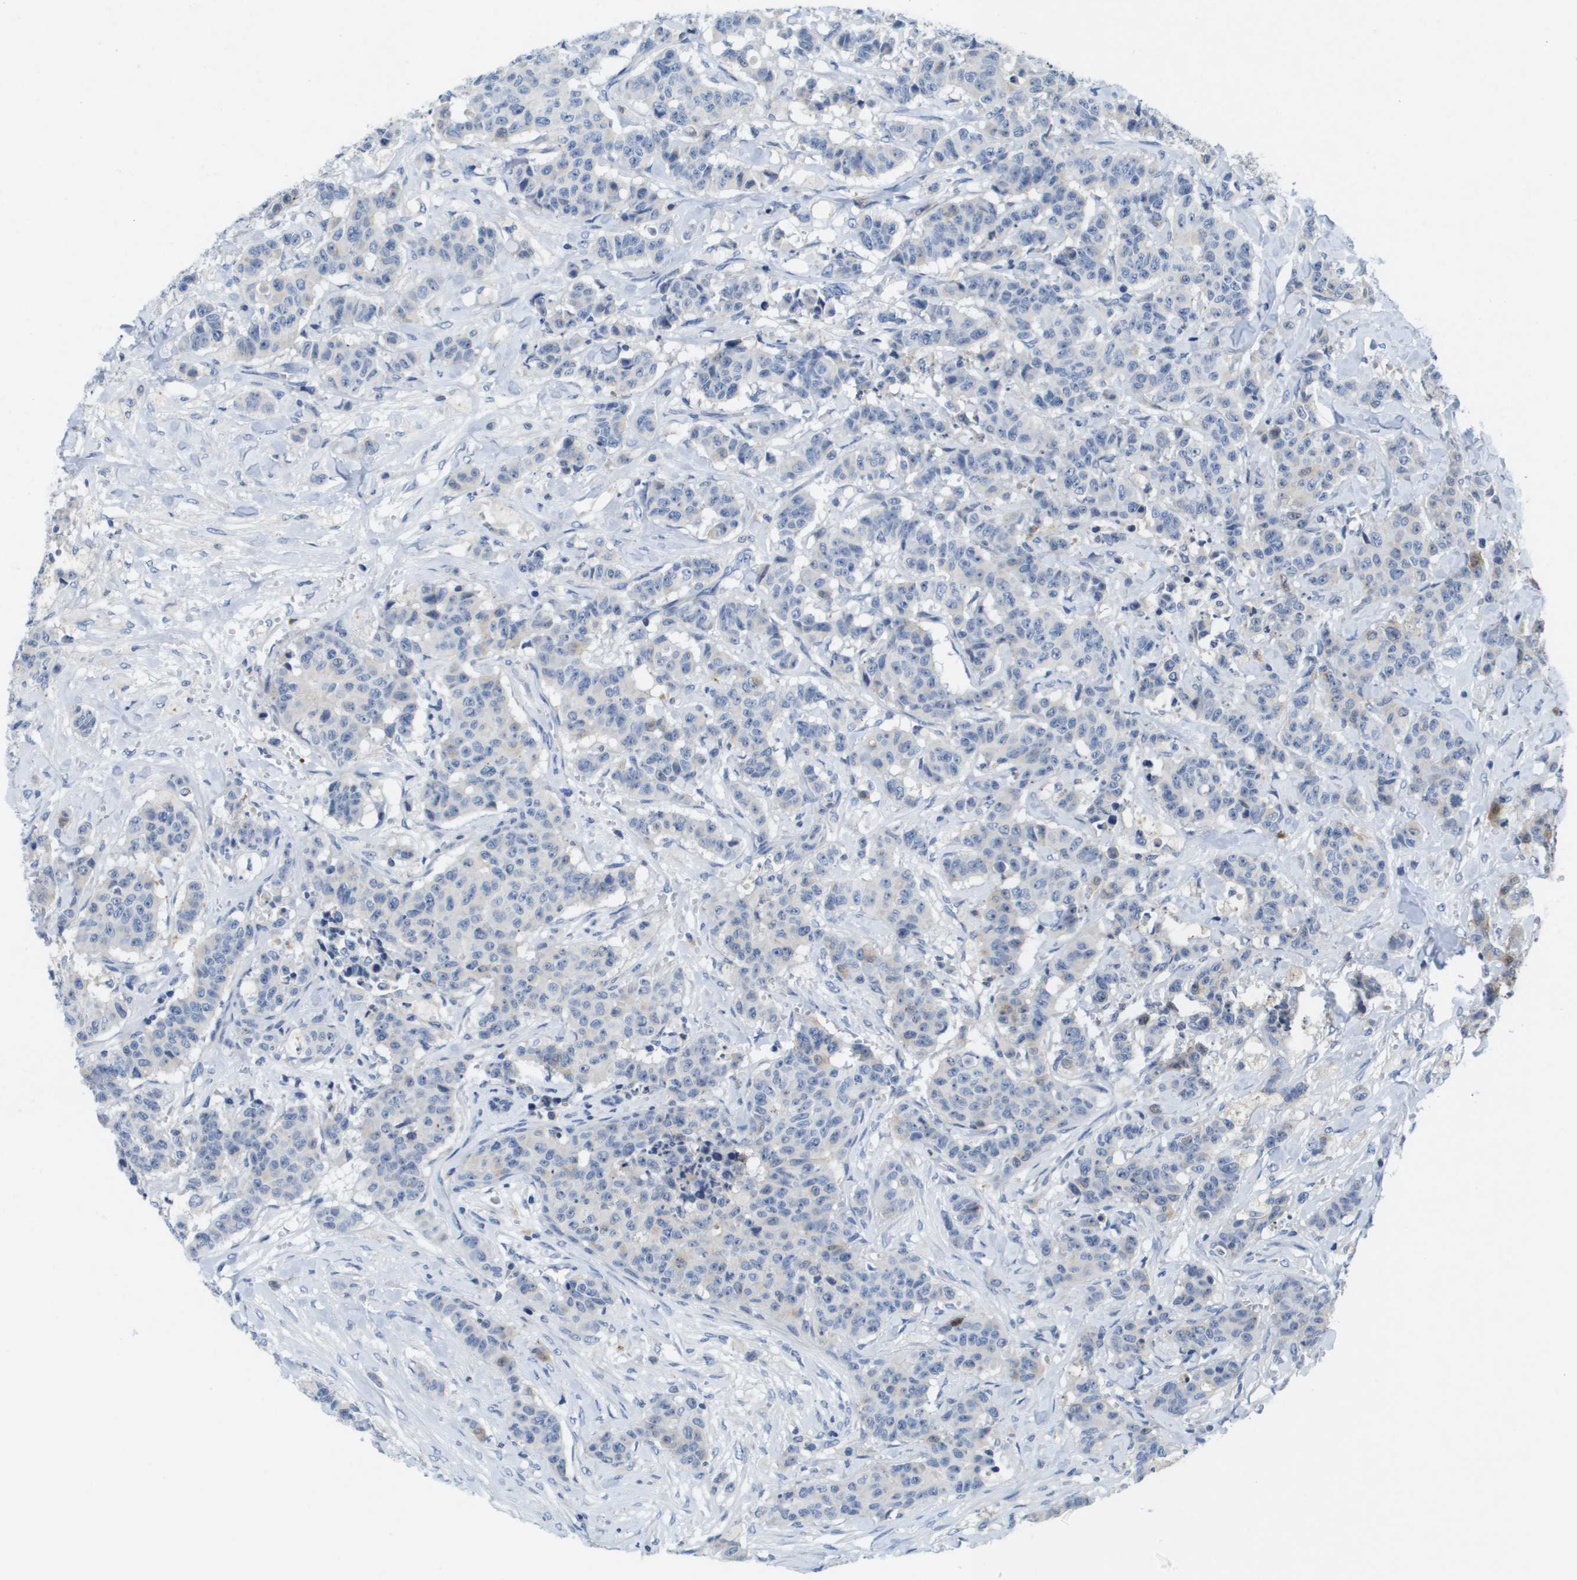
{"staining": {"intensity": "negative", "quantity": "none", "location": "none"}, "tissue": "breast cancer", "cell_type": "Tumor cells", "image_type": "cancer", "snomed": [{"axis": "morphology", "description": "Normal tissue, NOS"}, {"axis": "morphology", "description": "Duct carcinoma"}, {"axis": "topography", "description": "Breast"}], "caption": "An immunohistochemistry histopathology image of breast invasive ductal carcinoma is shown. There is no staining in tumor cells of breast invasive ductal carcinoma.", "gene": "LIPG", "patient": {"sex": "female", "age": 40}}